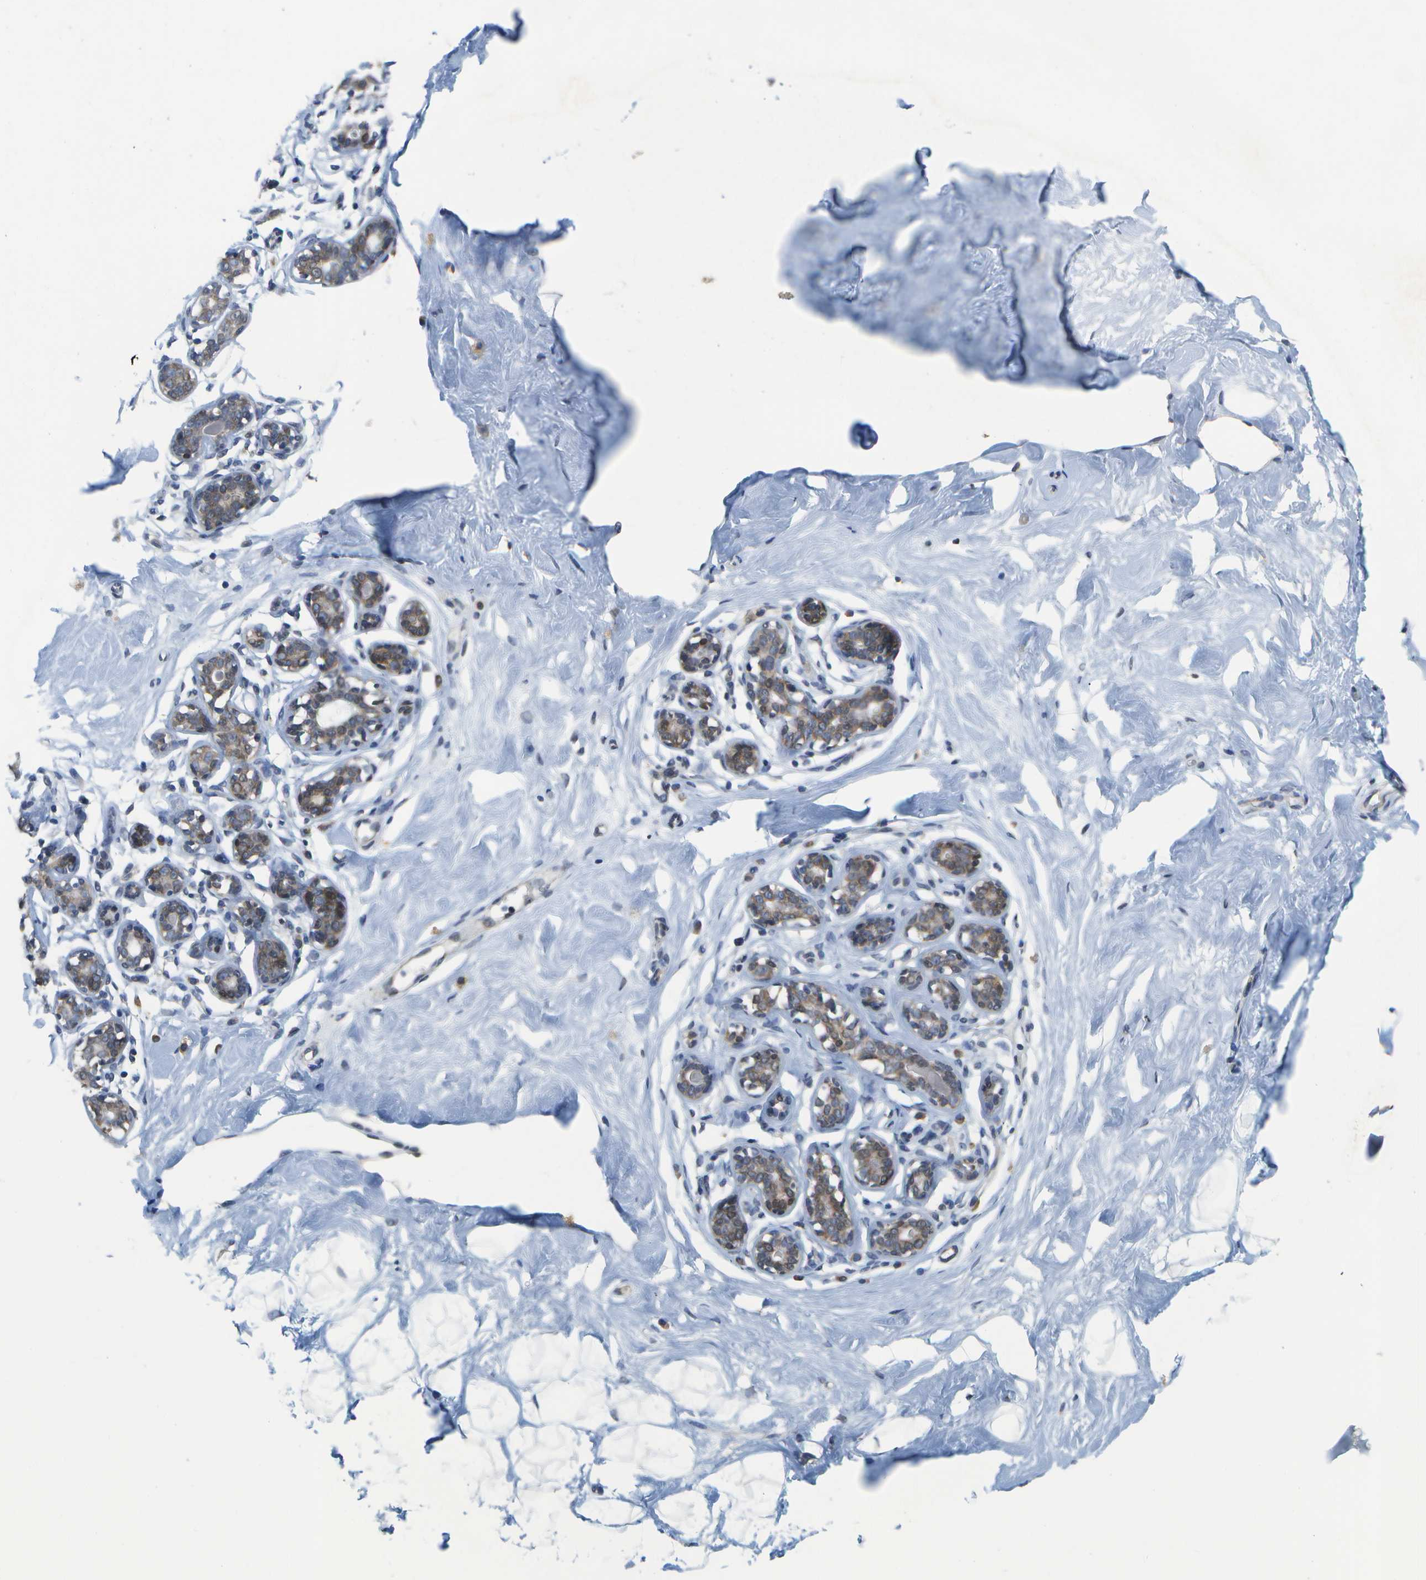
{"staining": {"intensity": "negative", "quantity": "none", "location": "none"}, "tissue": "breast", "cell_type": "Adipocytes", "image_type": "normal", "snomed": [{"axis": "morphology", "description": "Normal tissue, NOS"}, {"axis": "topography", "description": "Breast"}], "caption": "Immunohistochemistry photomicrograph of benign breast: breast stained with DAB displays no significant protein expression in adipocytes.", "gene": "HADHA", "patient": {"sex": "female", "age": 23}}